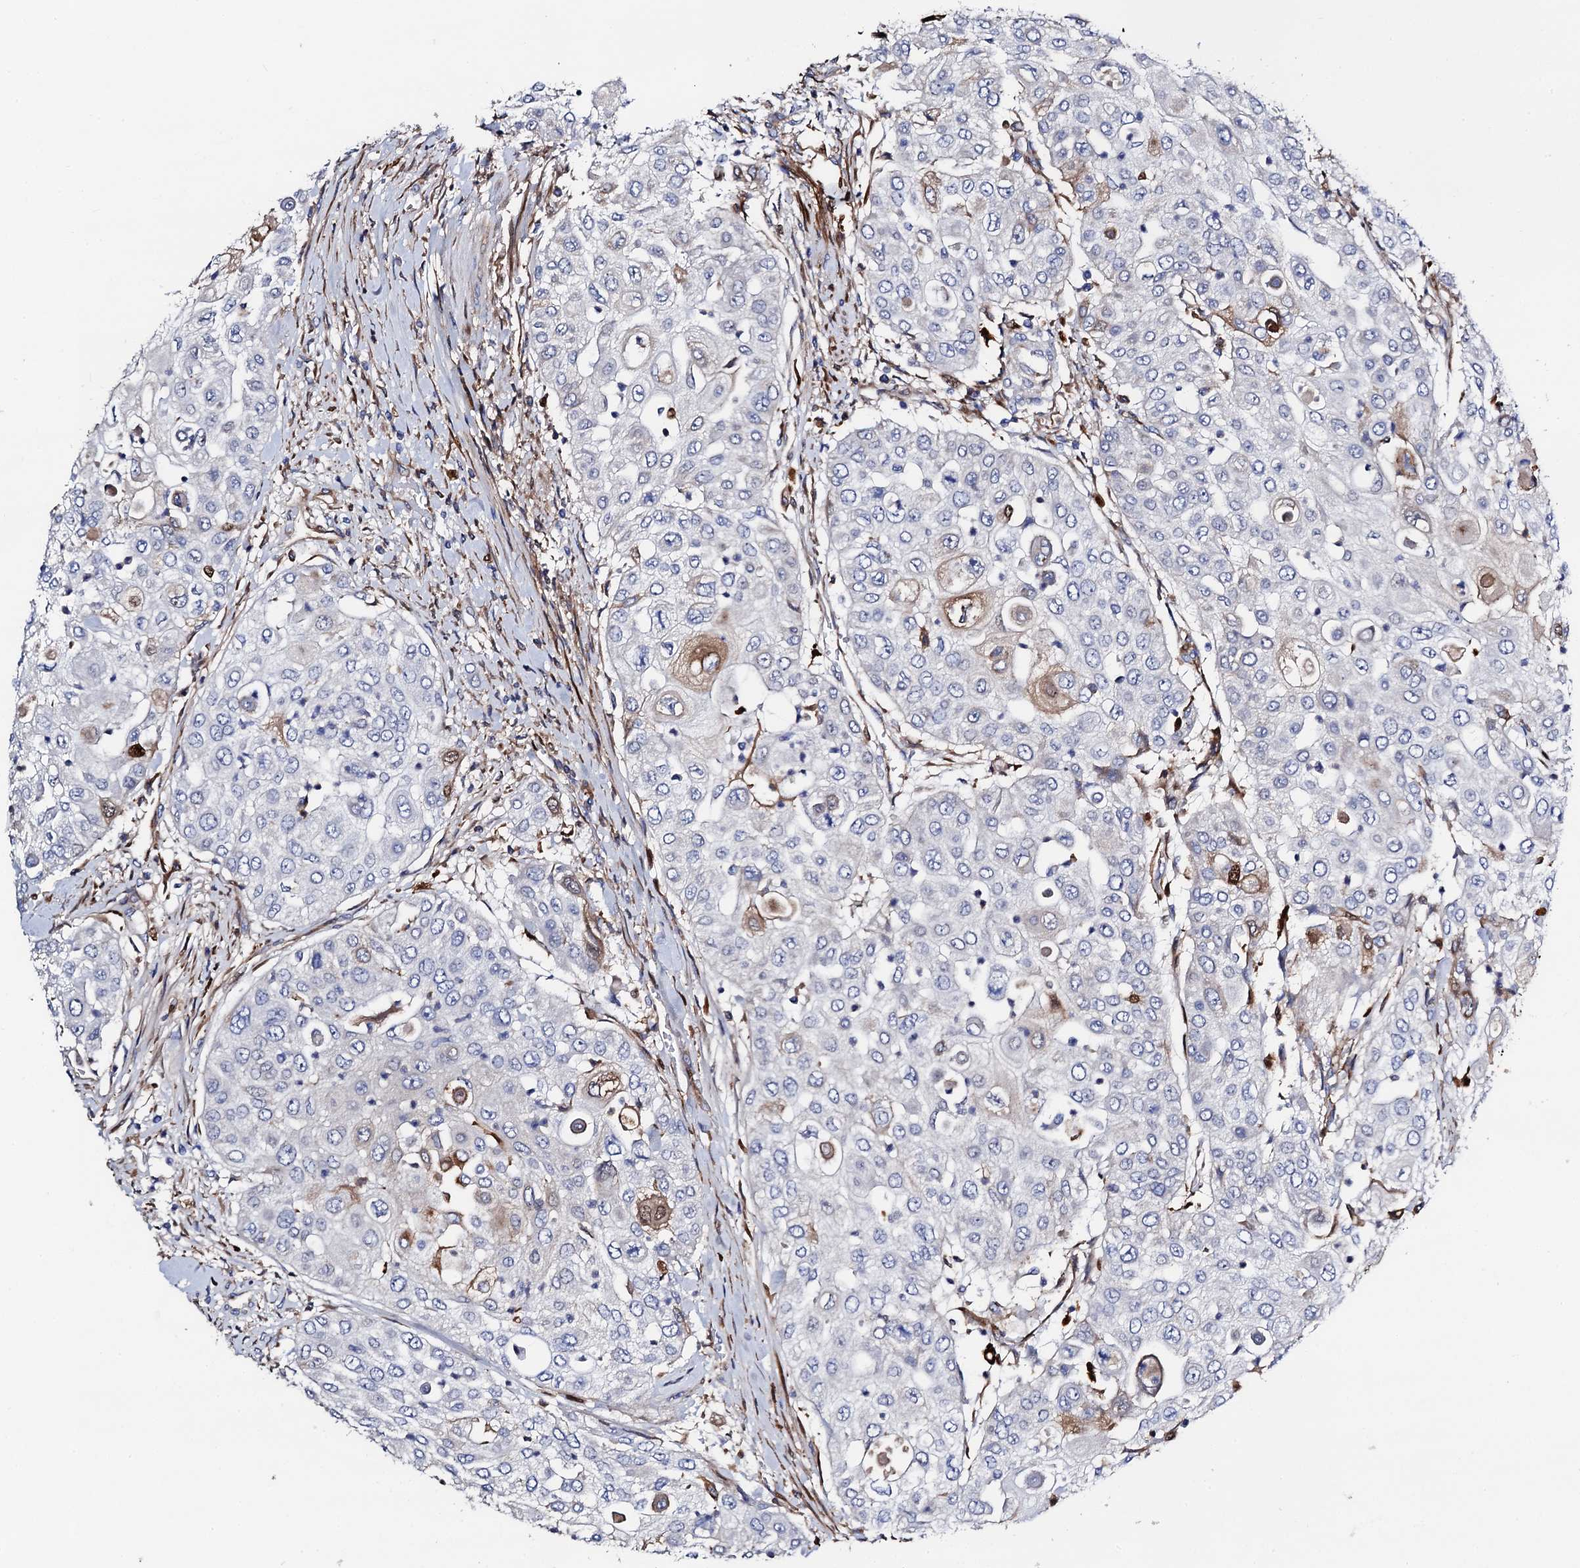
{"staining": {"intensity": "negative", "quantity": "none", "location": "none"}, "tissue": "urothelial cancer", "cell_type": "Tumor cells", "image_type": "cancer", "snomed": [{"axis": "morphology", "description": "Urothelial carcinoma, High grade"}, {"axis": "topography", "description": "Urinary bladder"}], "caption": "Tumor cells show no significant positivity in urothelial carcinoma (high-grade).", "gene": "FREM3", "patient": {"sex": "female", "age": 79}}